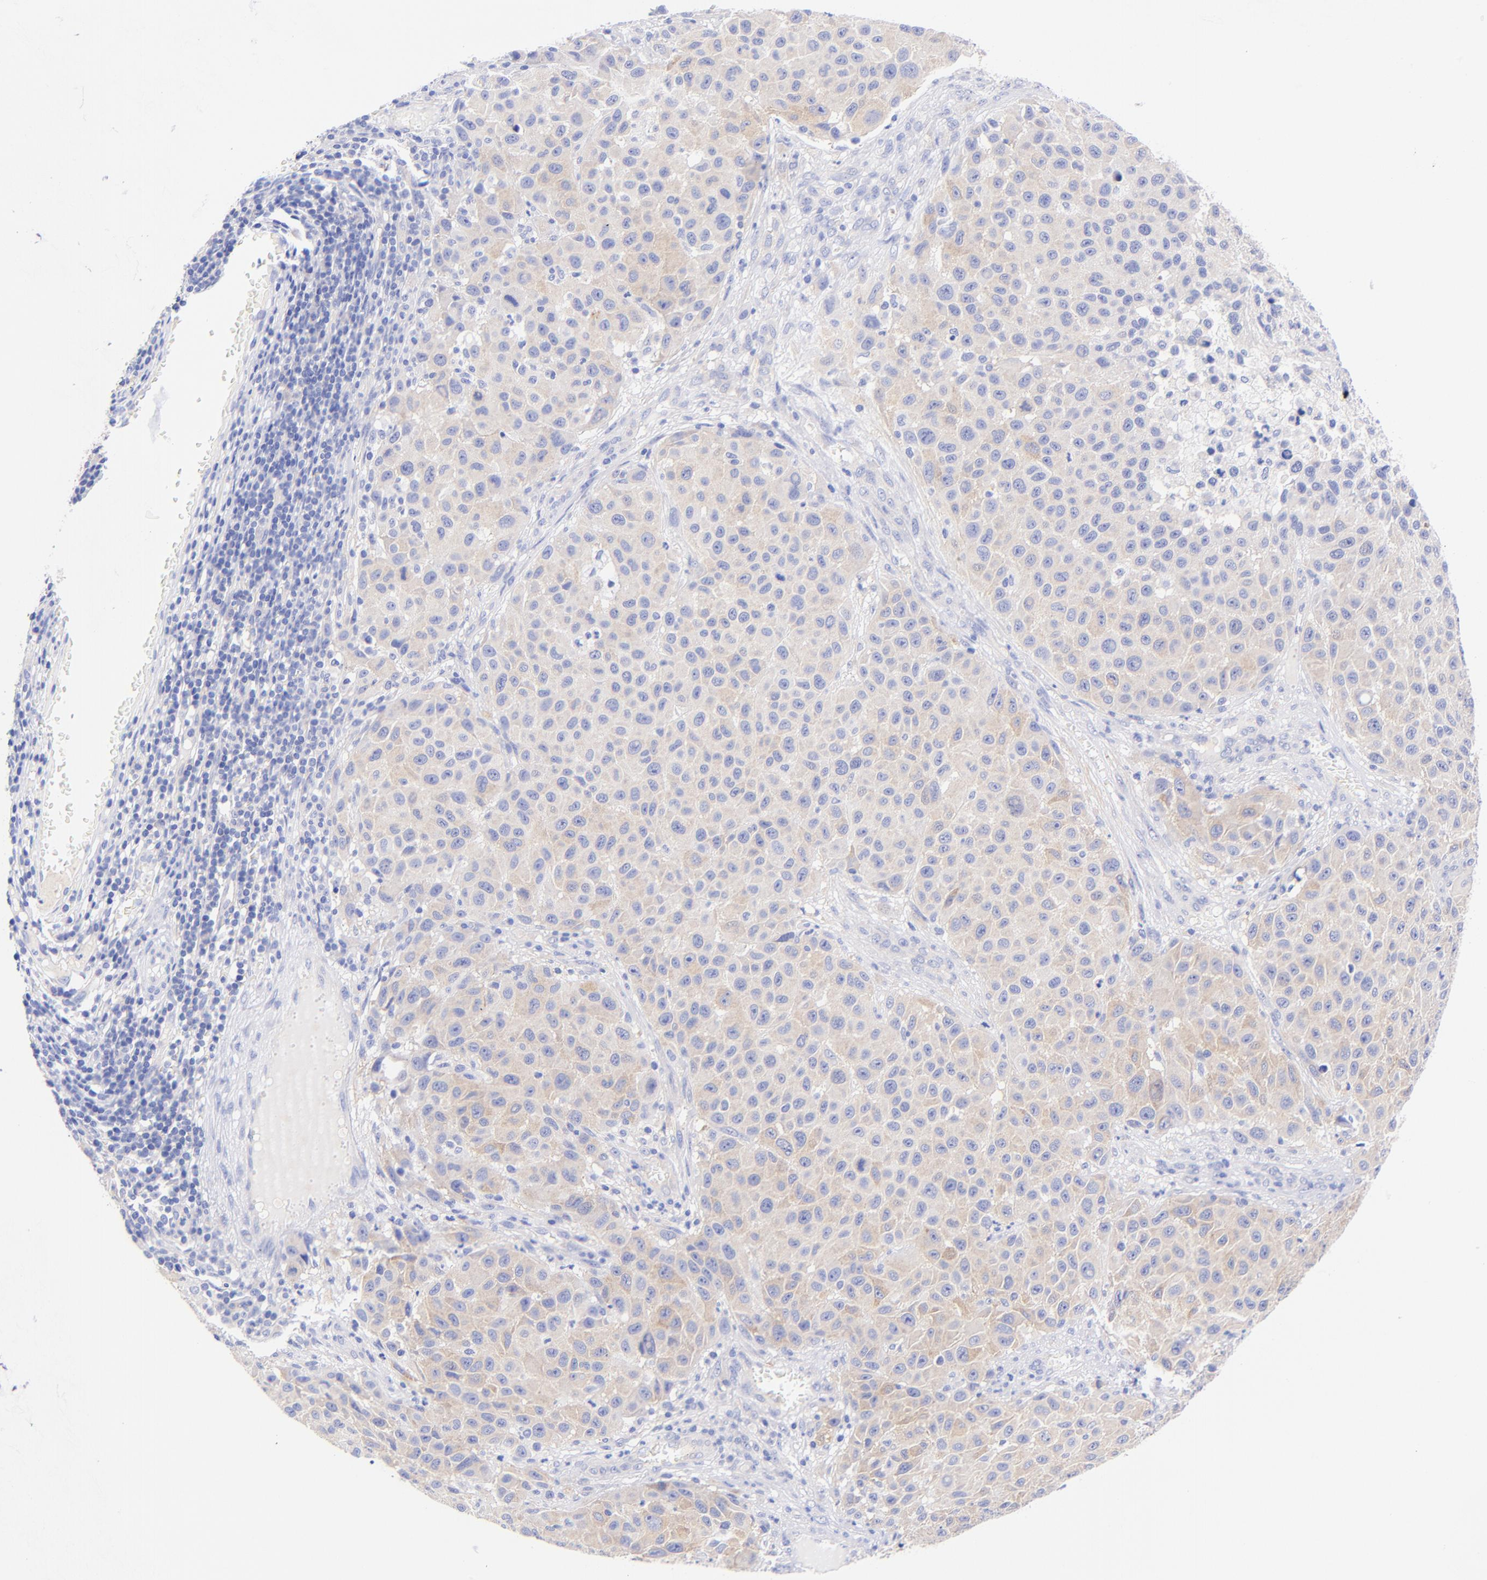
{"staining": {"intensity": "weak", "quantity": "25%-75%", "location": "cytoplasmic/membranous"}, "tissue": "melanoma", "cell_type": "Tumor cells", "image_type": "cancer", "snomed": [{"axis": "morphology", "description": "Malignant melanoma, Metastatic site"}, {"axis": "topography", "description": "Lymph node"}], "caption": "Brown immunohistochemical staining in malignant melanoma (metastatic site) shows weak cytoplasmic/membranous positivity in approximately 25%-75% of tumor cells.", "gene": "GPHN", "patient": {"sex": "male", "age": 61}}